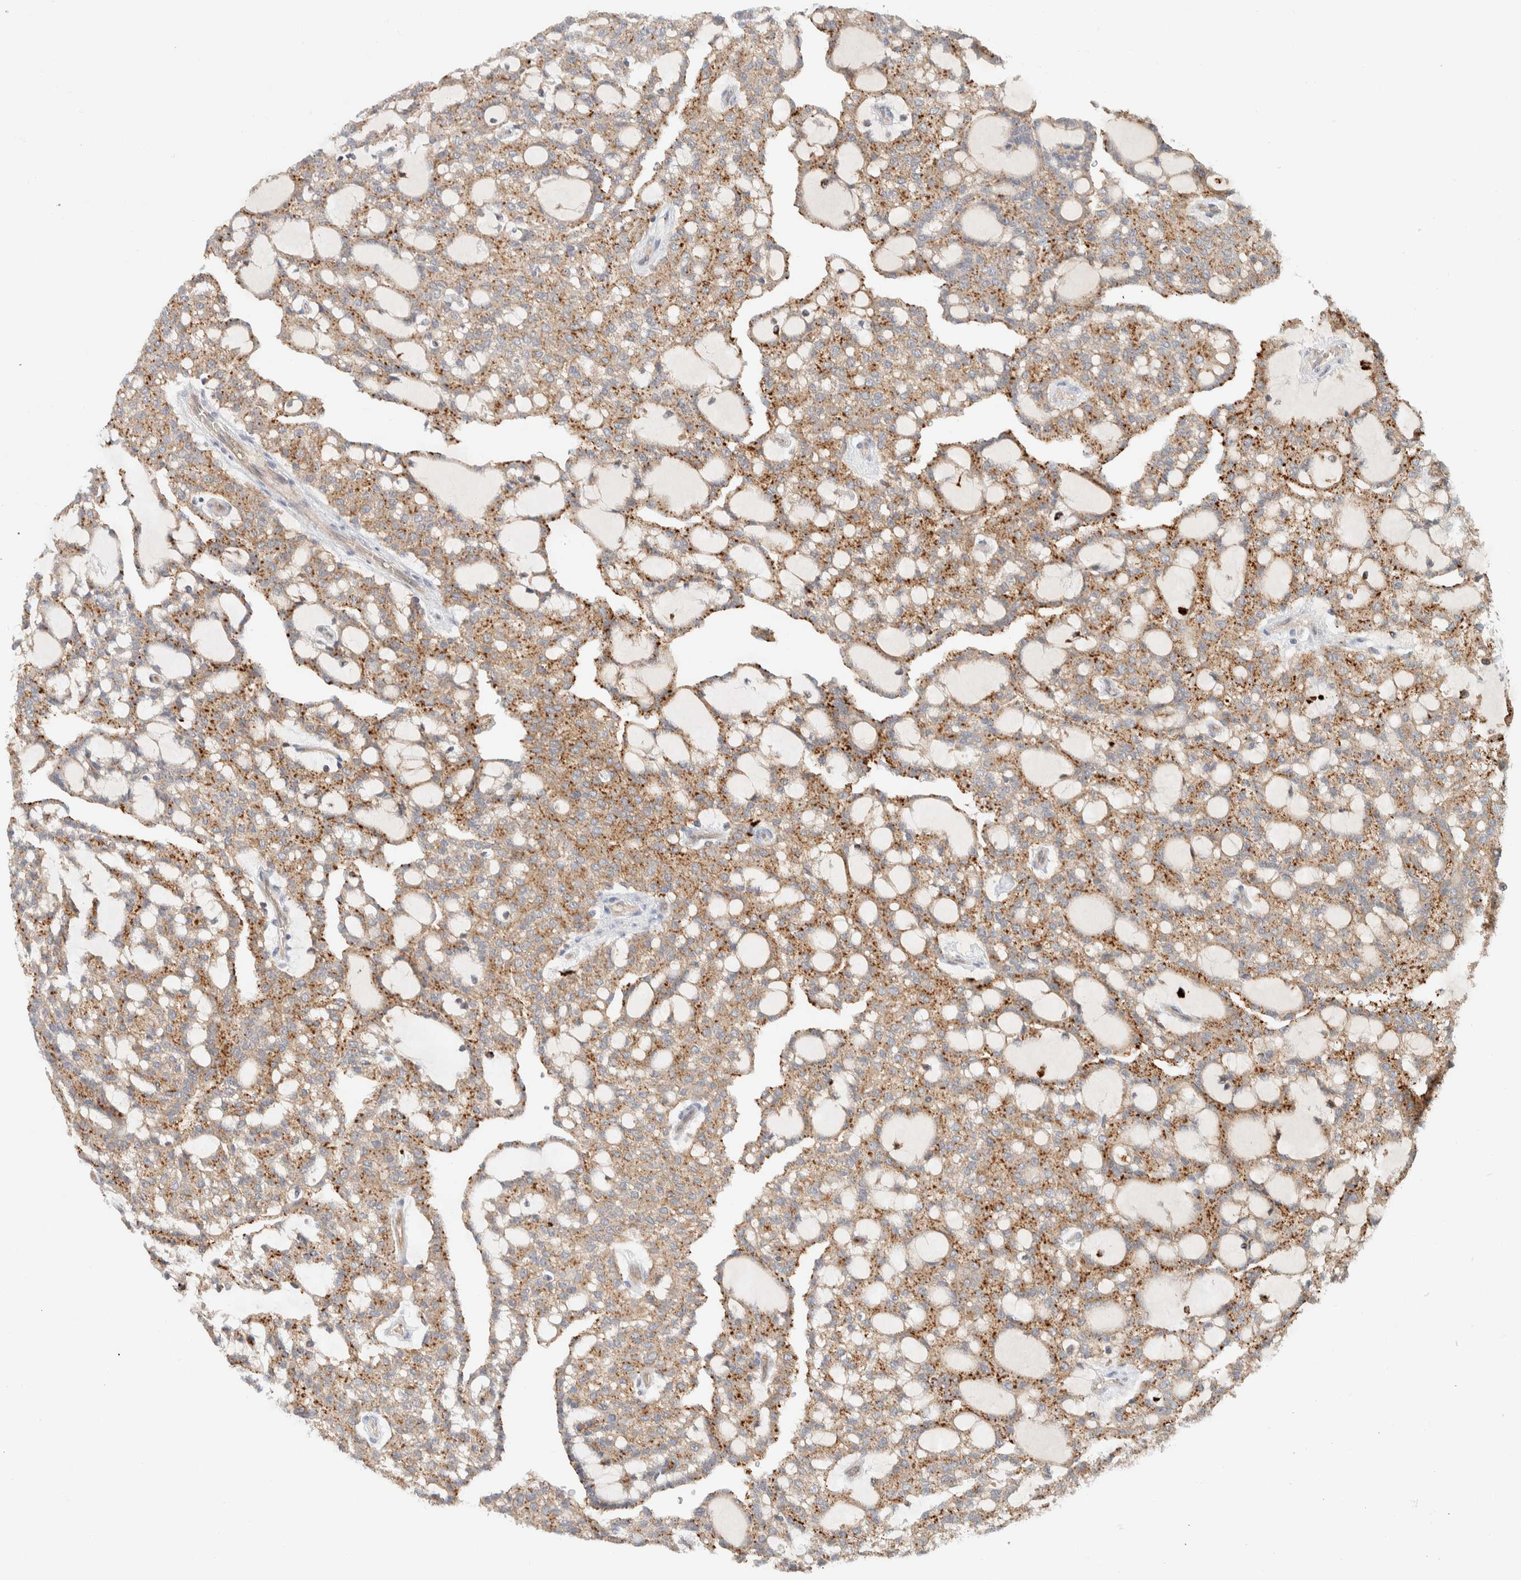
{"staining": {"intensity": "moderate", "quantity": ">75%", "location": "cytoplasmic/membranous"}, "tissue": "renal cancer", "cell_type": "Tumor cells", "image_type": "cancer", "snomed": [{"axis": "morphology", "description": "Adenocarcinoma, NOS"}, {"axis": "topography", "description": "Kidney"}], "caption": "Immunohistochemistry (IHC) (DAB (3,3'-diaminobenzidine)) staining of renal cancer (adenocarcinoma) shows moderate cytoplasmic/membranous protein staining in approximately >75% of tumor cells.", "gene": "GCLM", "patient": {"sex": "male", "age": 63}}